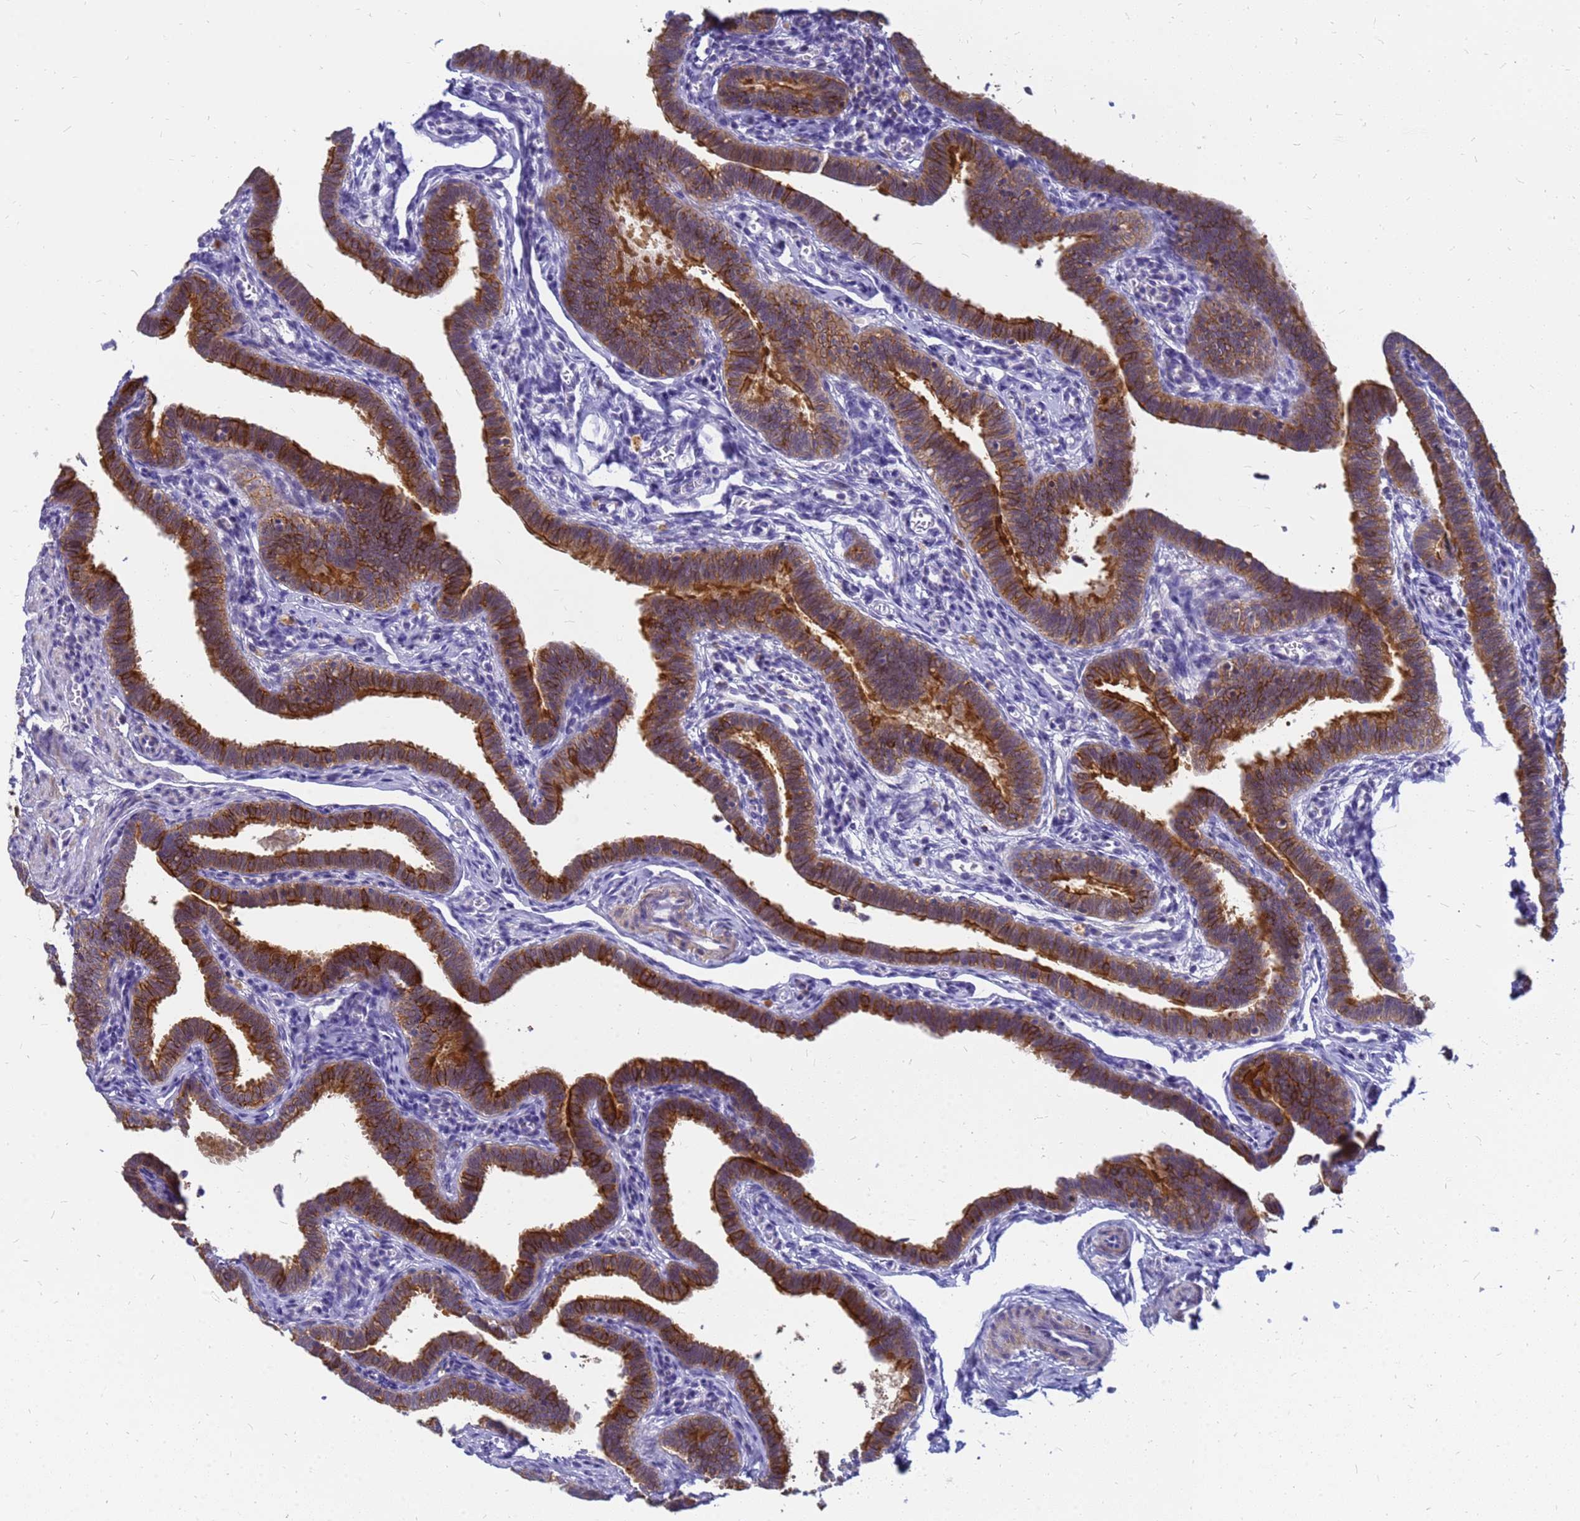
{"staining": {"intensity": "strong", "quantity": "25%-75%", "location": "cytoplasmic/membranous"}, "tissue": "fallopian tube", "cell_type": "Glandular cells", "image_type": "normal", "snomed": [{"axis": "morphology", "description": "Normal tissue, NOS"}, {"axis": "topography", "description": "Fallopian tube"}], "caption": "Protein expression analysis of benign fallopian tube exhibits strong cytoplasmic/membranous positivity in about 25%-75% of glandular cells. (Brightfield microscopy of DAB IHC at high magnification).", "gene": "SRGAP3", "patient": {"sex": "female", "age": 36}}